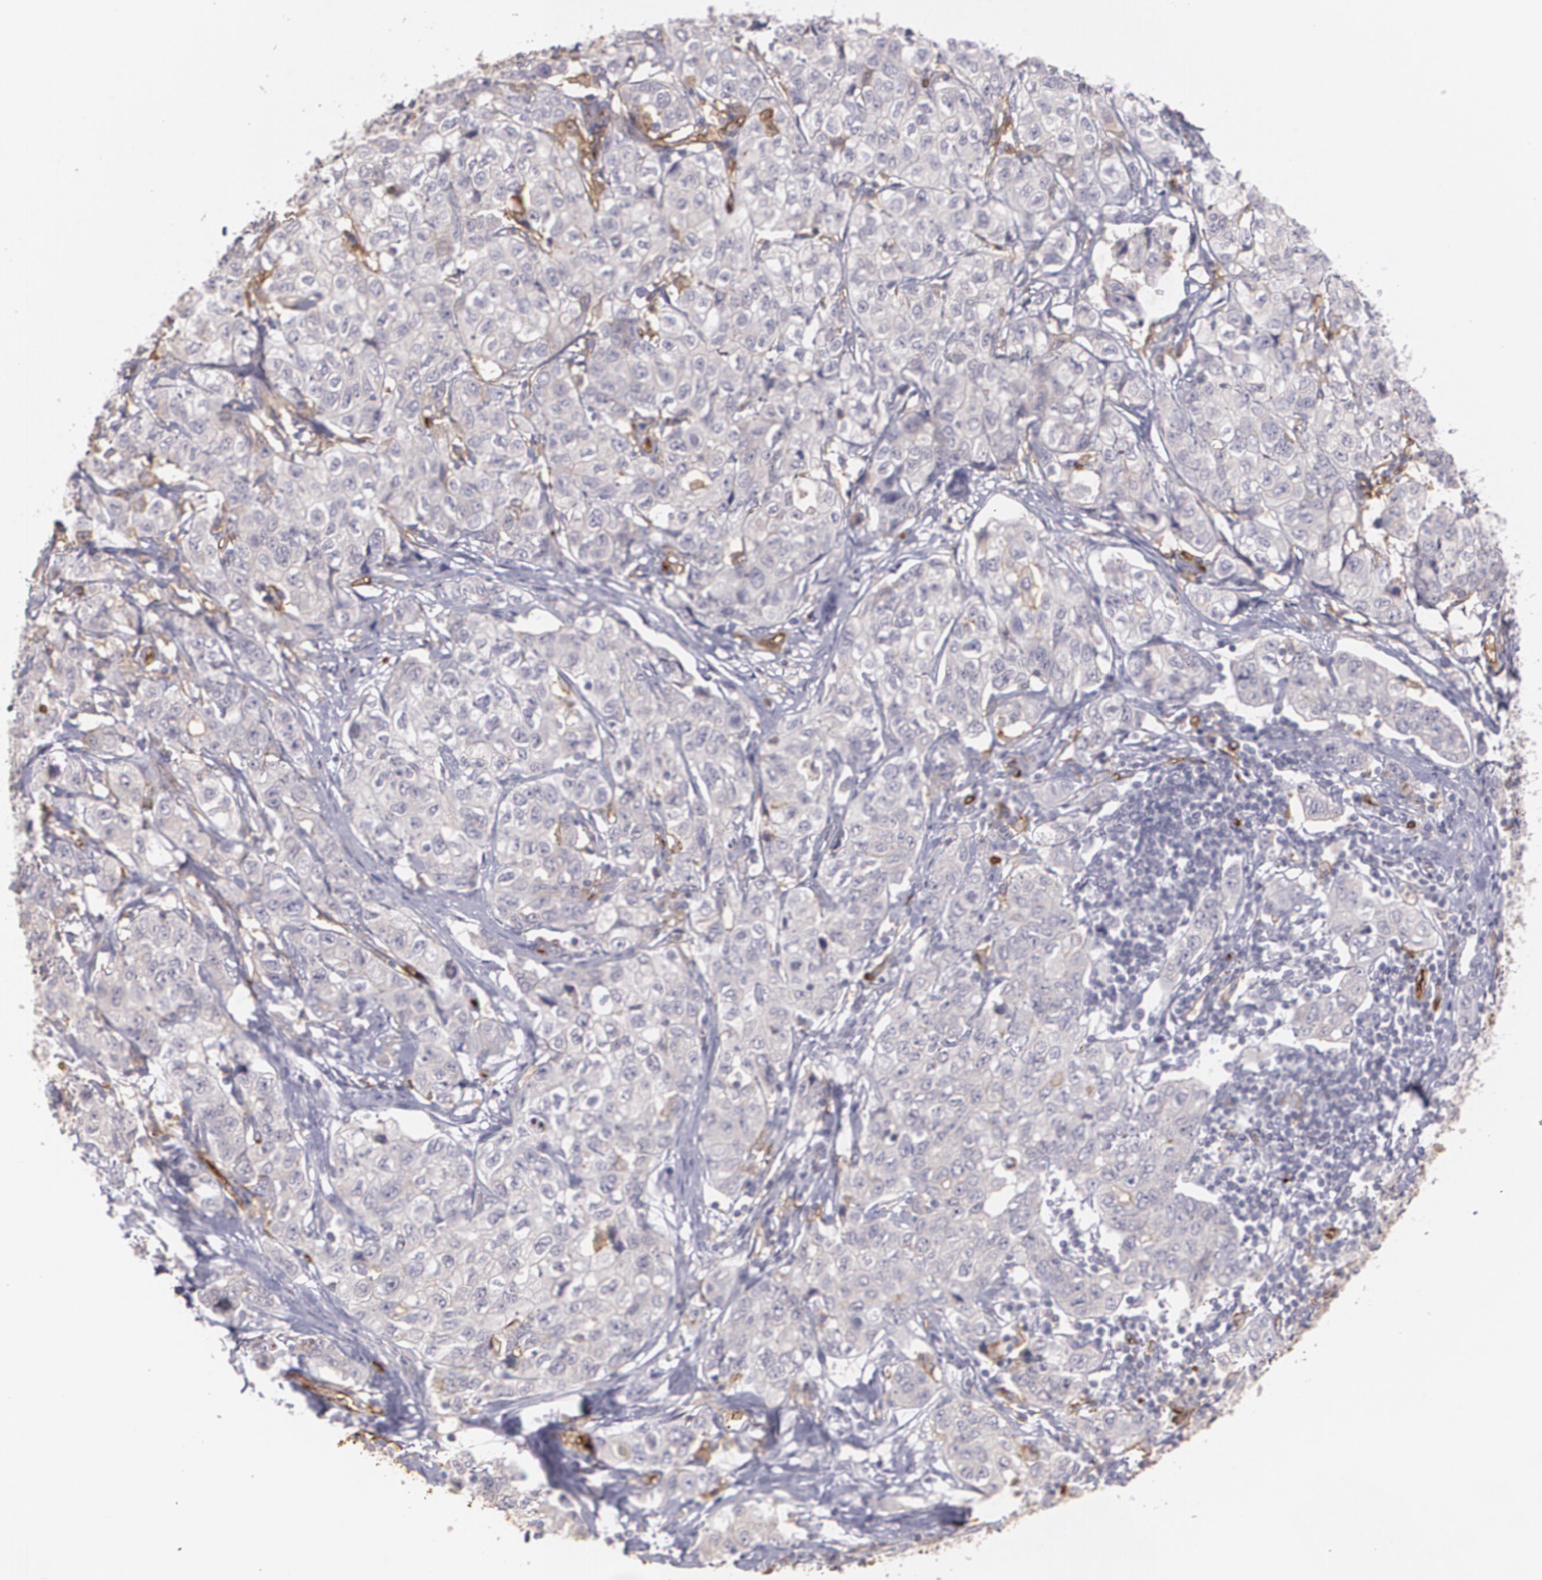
{"staining": {"intensity": "negative", "quantity": "none", "location": "none"}, "tissue": "stomach cancer", "cell_type": "Tumor cells", "image_type": "cancer", "snomed": [{"axis": "morphology", "description": "Adenocarcinoma, NOS"}, {"axis": "topography", "description": "Stomach"}], "caption": "This is an IHC micrograph of human adenocarcinoma (stomach). There is no expression in tumor cells.", "gene": "ACE", "patient": {"sex": "male", "age": 48}}